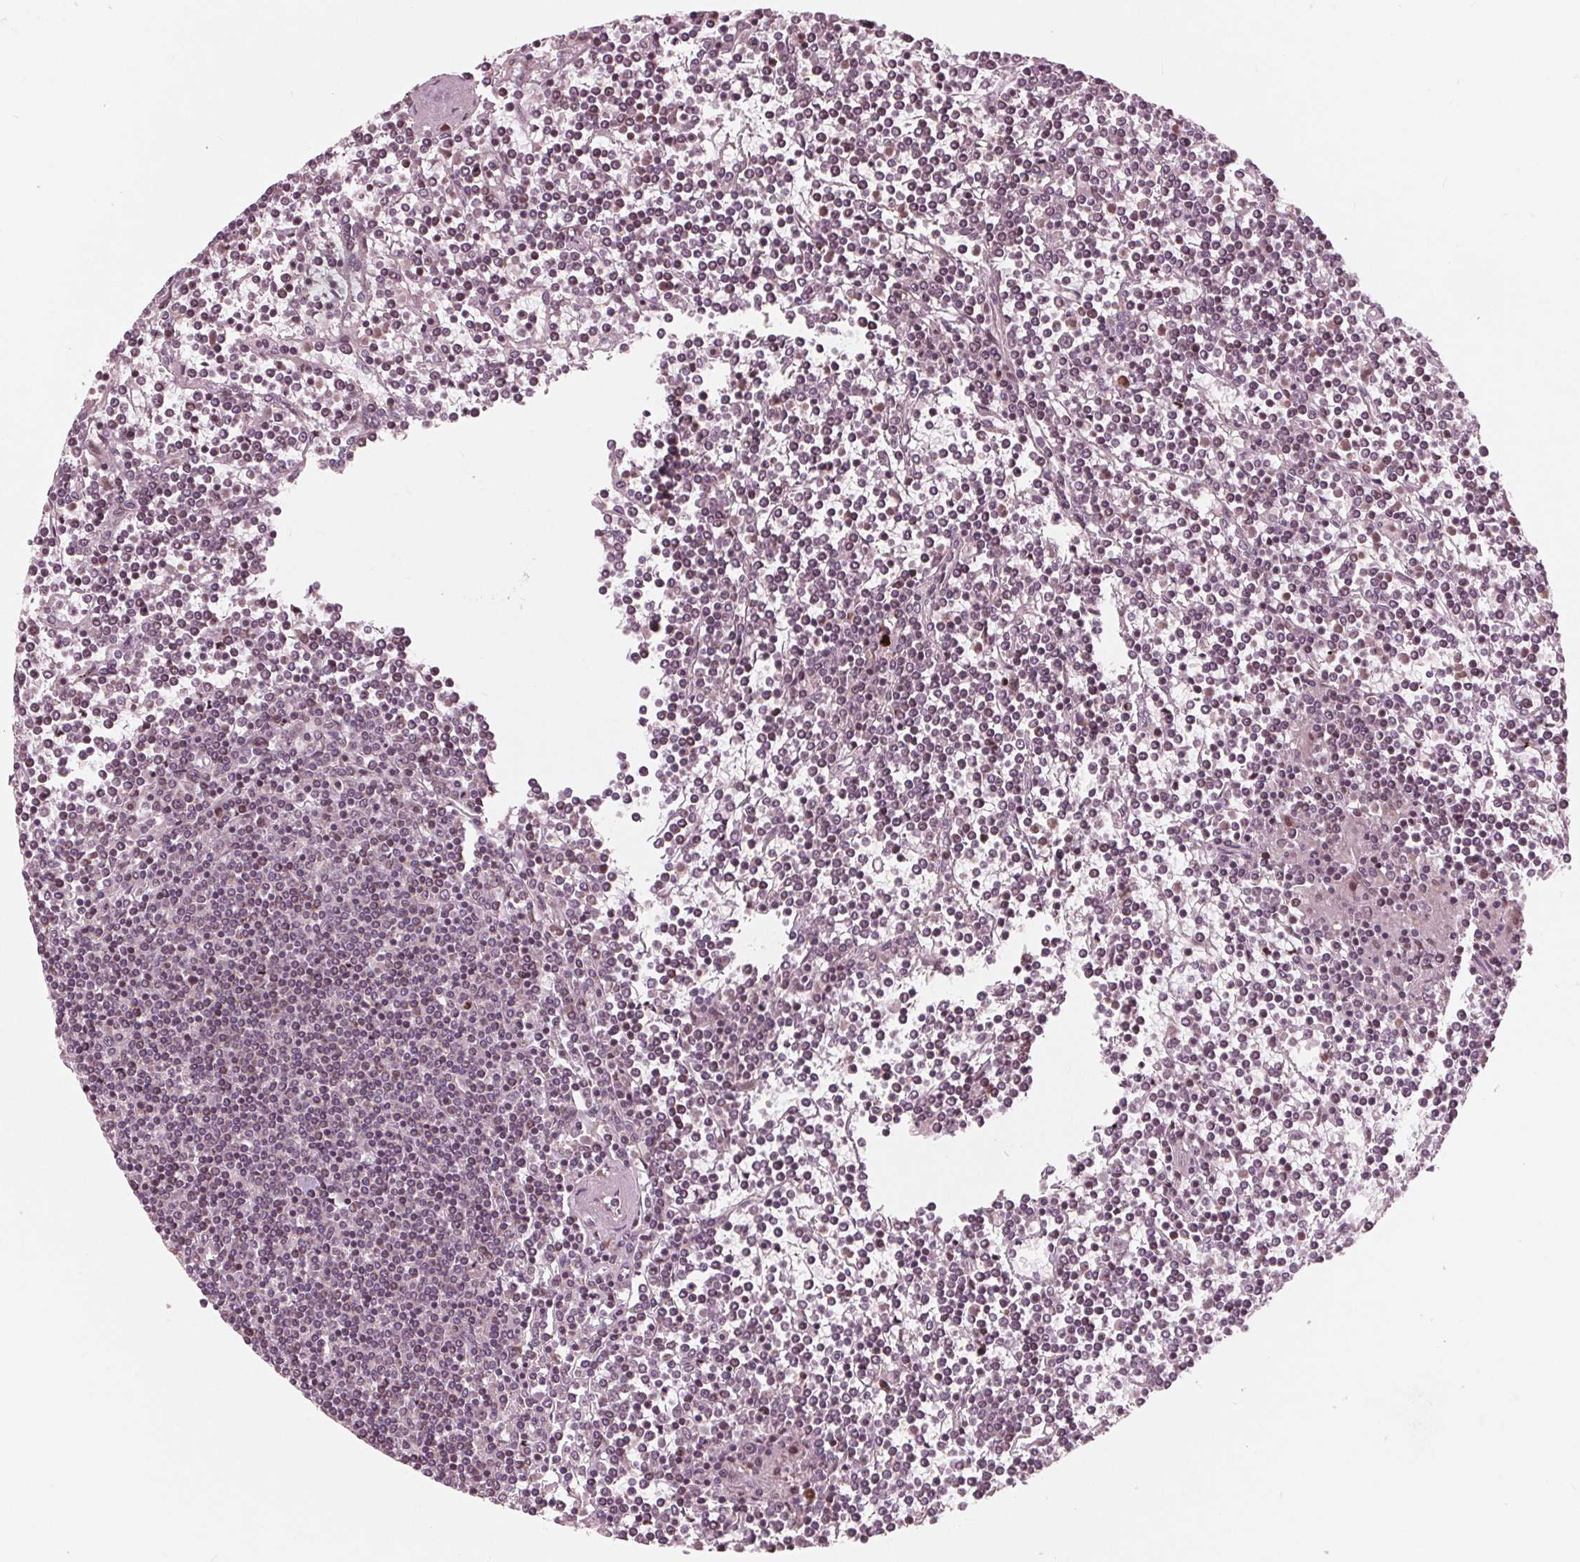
{"staining": {"intensity": "weak", "quantity": "25%-75%", "location": "nuclear"}, "tissue": "lymphoma", "cell_type": "Tumor cells", "image_type": "cancer", "snomed": [{"axis": "morphology", "description": "Malignant lymphoma, non-Hodgkin's type, Low grade"}, {"axis": "topography", "description": "Spleen"}], "caption": "DAB immunohistochemical staining of human low-grade malignant lymphoma, non-Hodgkin's type demonstrates weak nuclear protein staining in approximately 25%-75% of tumor cells.", "gene": "NUP210", "patient": {"sex": "female", "age": 19}}